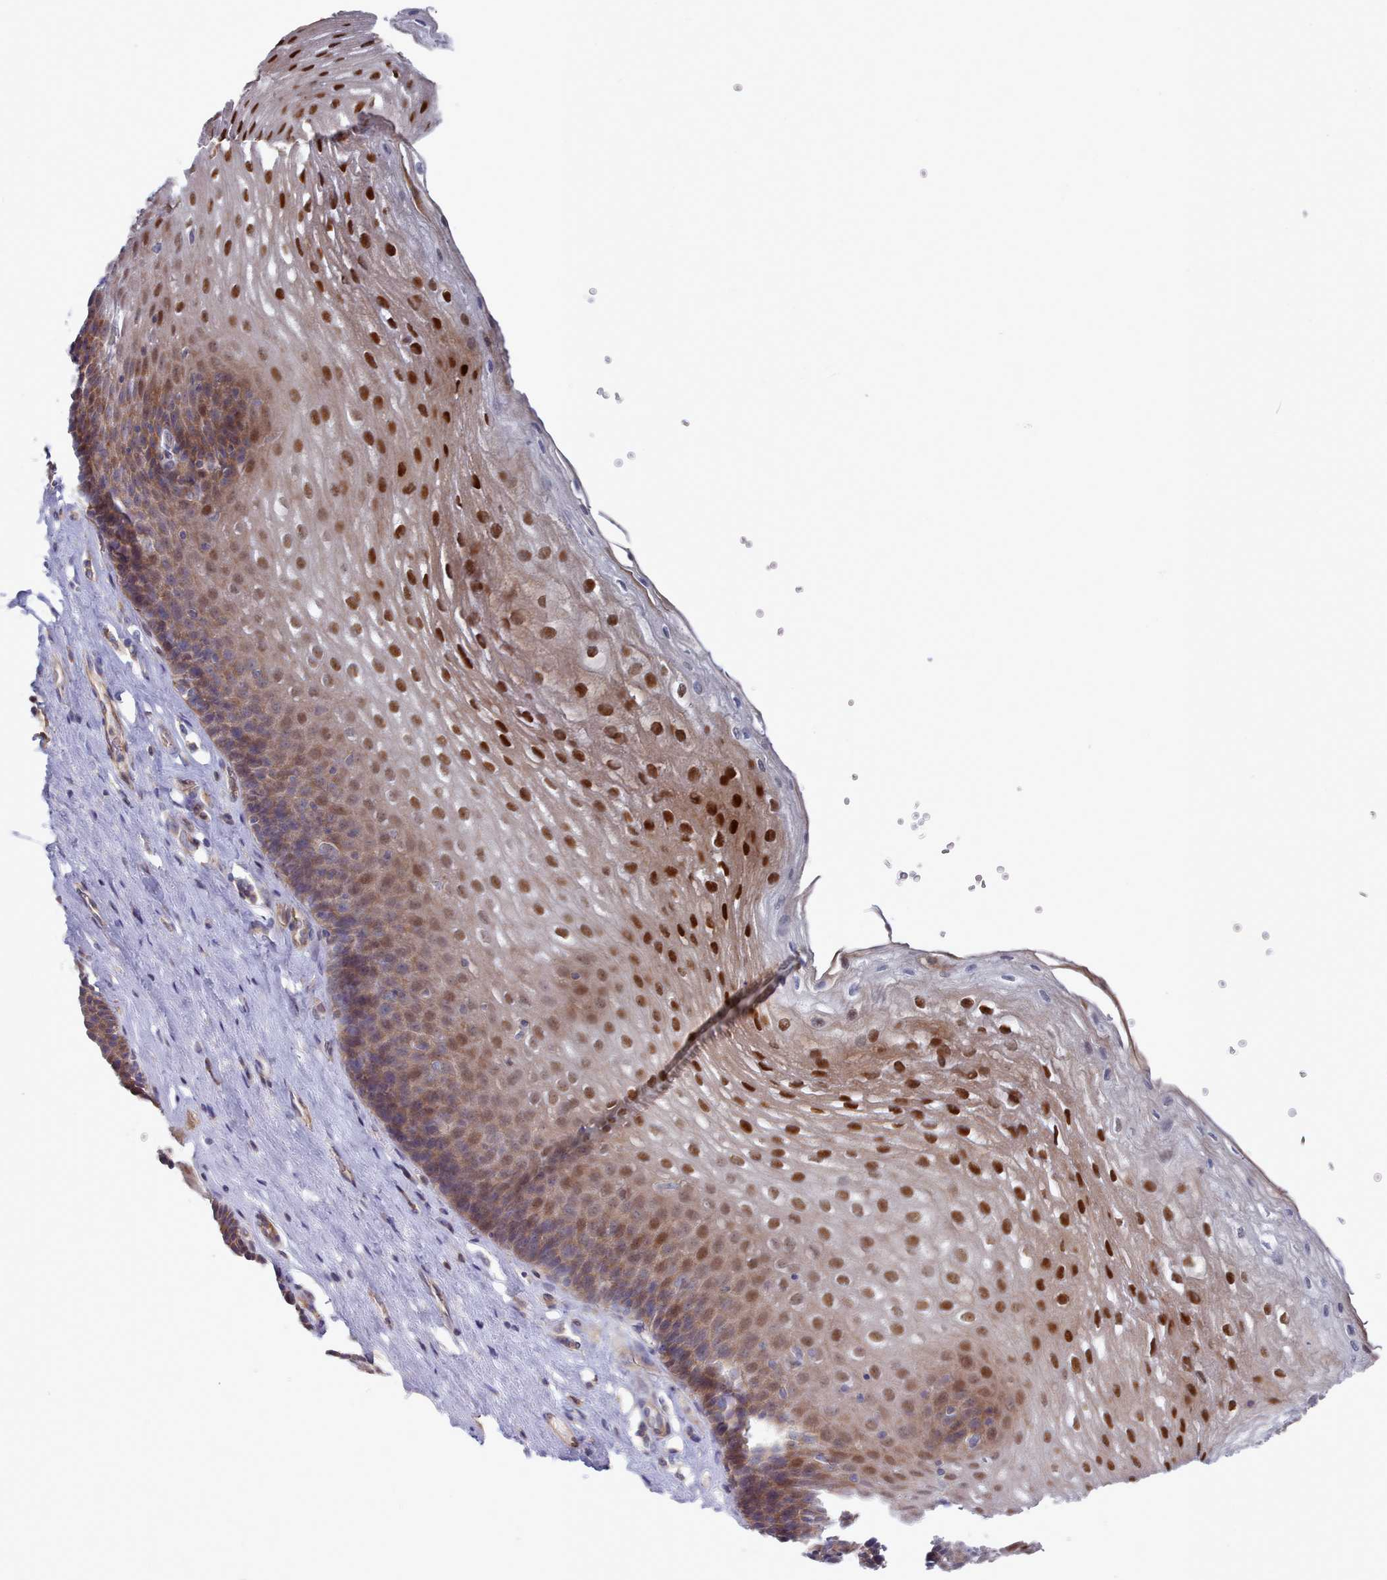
{"staining": {"intensity": "strong", "quantity": "25%-75%", "location": "cytoplasmic/membranous,nuclear"}, "tissue": "esophagus", "cell_type": "Squamous epithelial cells", "image_type": "normal", "snomed": [{"axis": "morphology", "description": "Normal tissue, NOS"}, {"axis": "topography", "description": "Esophagus"}], "caption": "Squamous epithelial cells demonstrate strong cytoplasmic/membranous,nuclear positivity in approximately 25%-75% of cells in benign esophagus.", "gene": "G6PC1", "patient": {"sex": "female", "age": 66}}